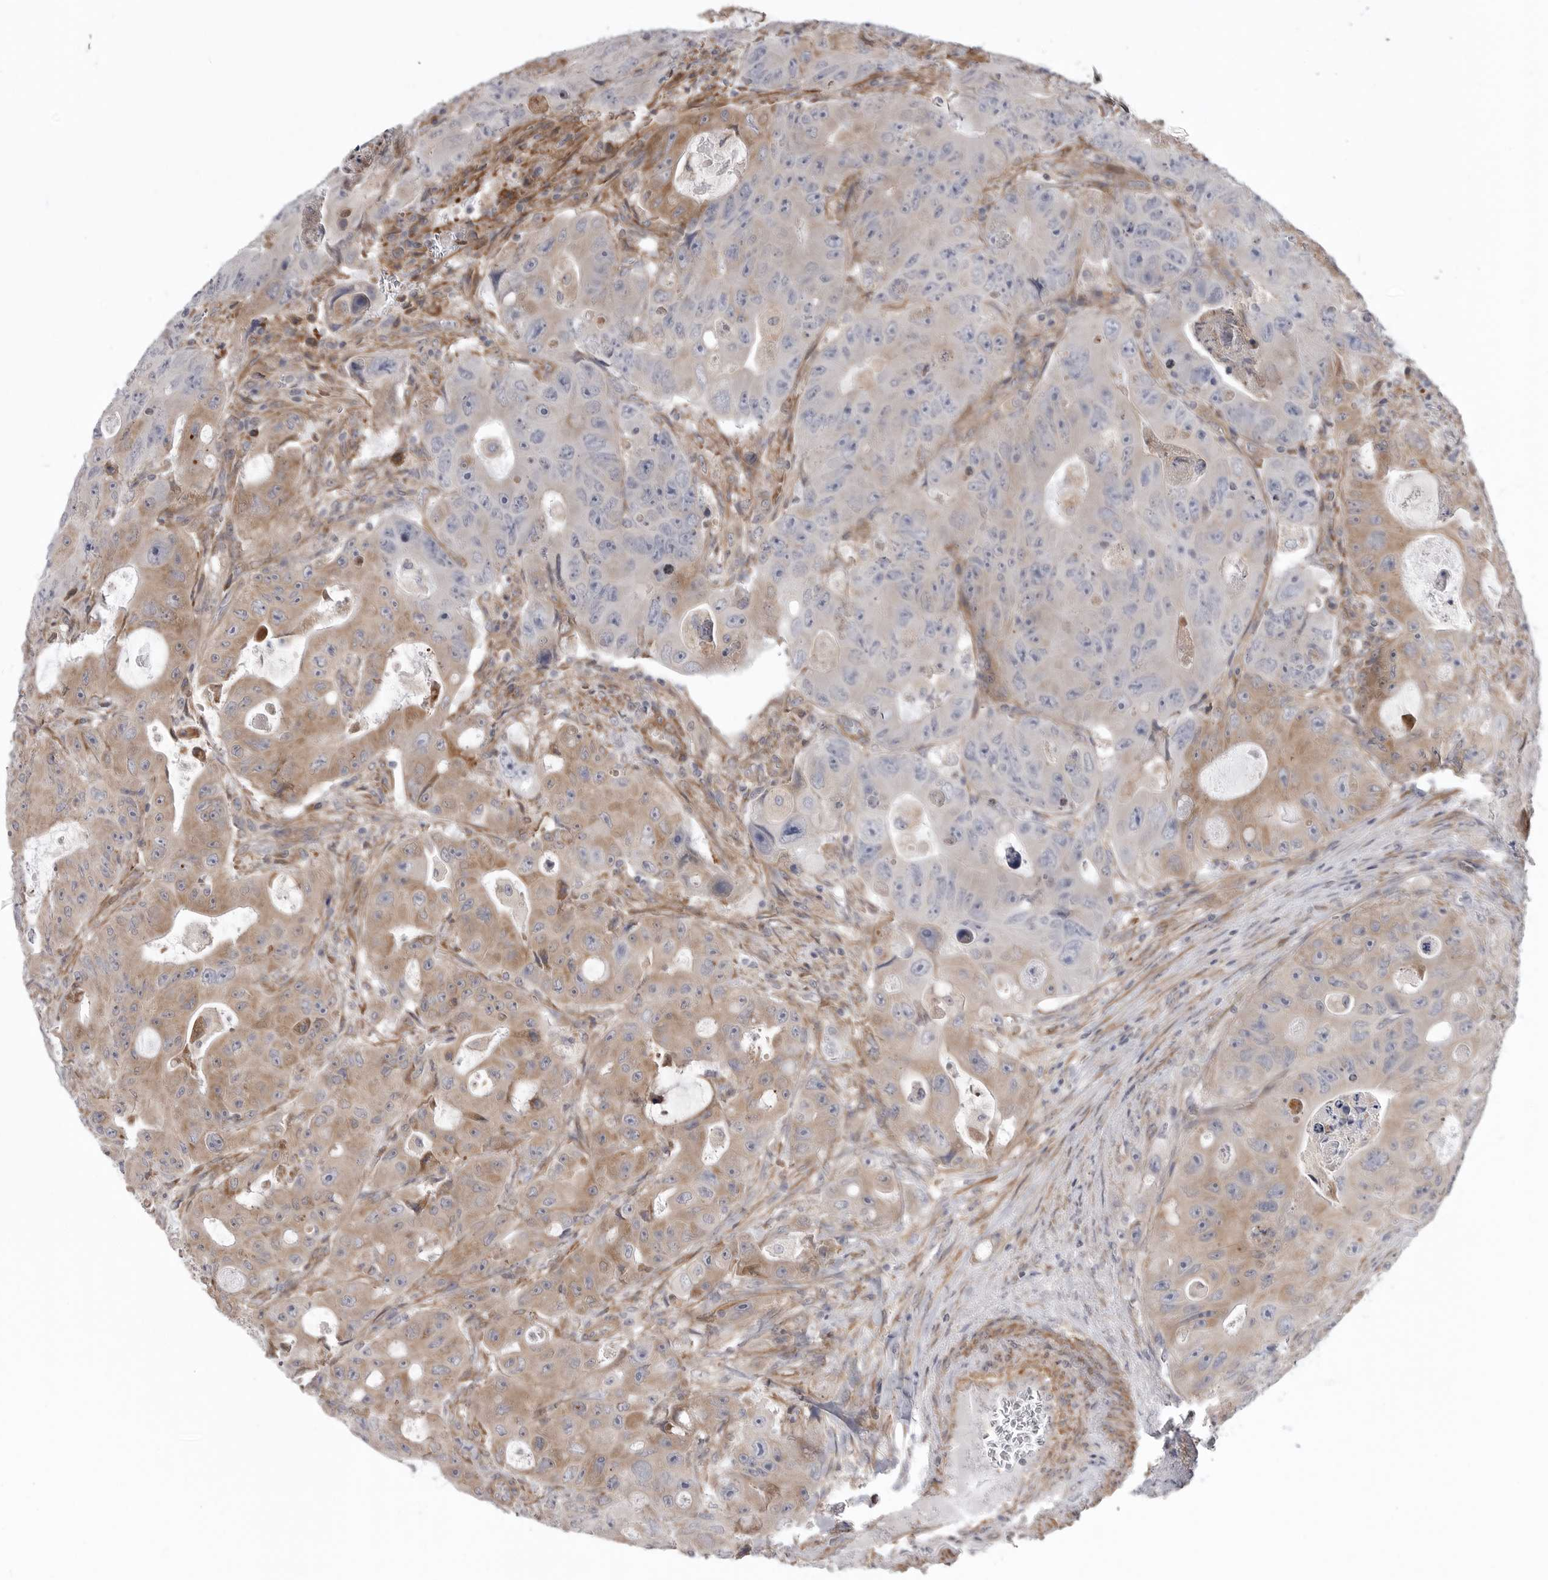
{"staining": {"intensity": "weak", "quantity": ">75%", "location": "cytoplasmic/membranous"}, "tissue": "colorectal cancer", "cell_type": "Tumor cells", "image_type": "cancer", "snomed": [{"axis": "morphology", "description": "Adenocarcinoma, NOS"}, {"axis": "topography", "description": "Colon"}], "caption": "A high-resolution histopathology image shows immunohistochemistry (IHC) staining of colorectal cancer, which shows weak cytoplasmic/membranous positivity in about >75% of tumor cells.", "gene": "SCP2", "patient": {"sex": "female", "age": 46}}